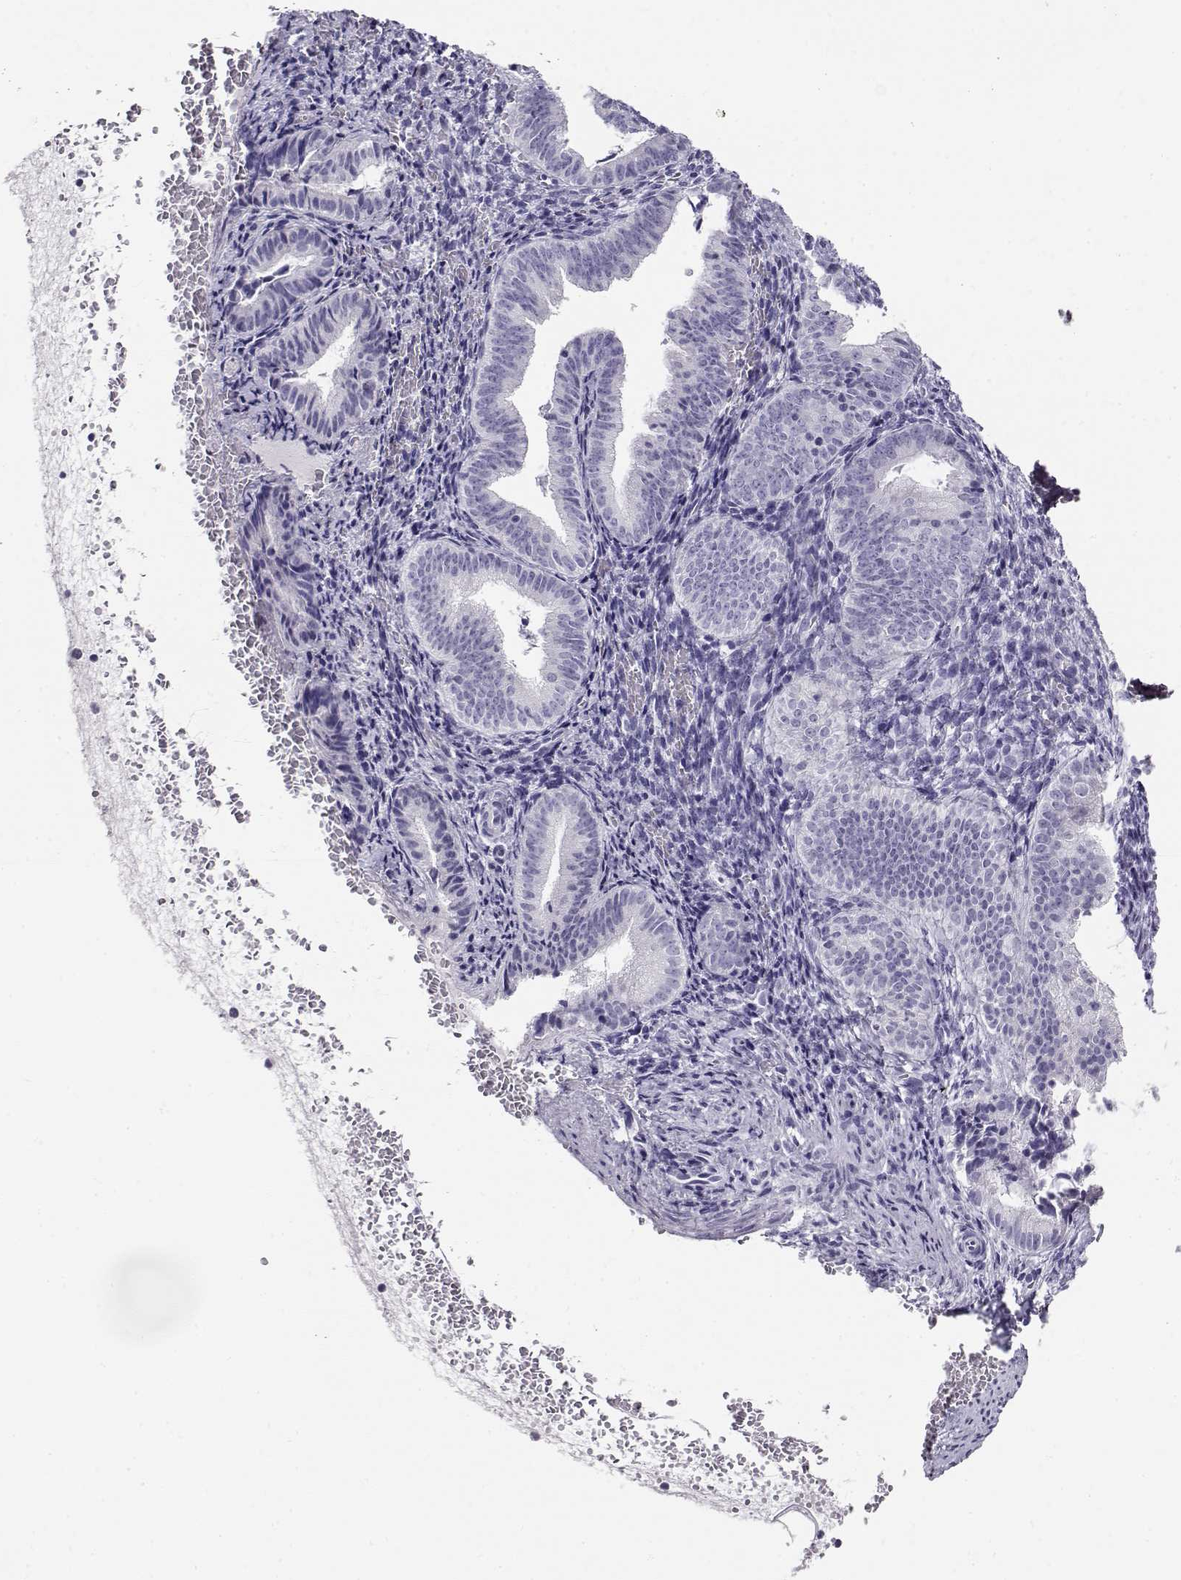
{"staining": {"intensity": "negative", "quantity": "none", "location": "none"}, "tissue": "endometrium", "cell_type": "Cells in endometrial stroma", "image_type": "normal", "snomed": [{"axis": "morphology", "description": "Normal tissue, NOS"}, {"axis": "topography", "description": "Endometrium"}], "caption": "Cells in endometrial stroma are negative for brown protein staining in normal endometrium. (Brightfield microscopy of DAB immunohistochemistry at high magnification).", "gene": "CABS1", "patient": {"sex": "female", "age": 42}}